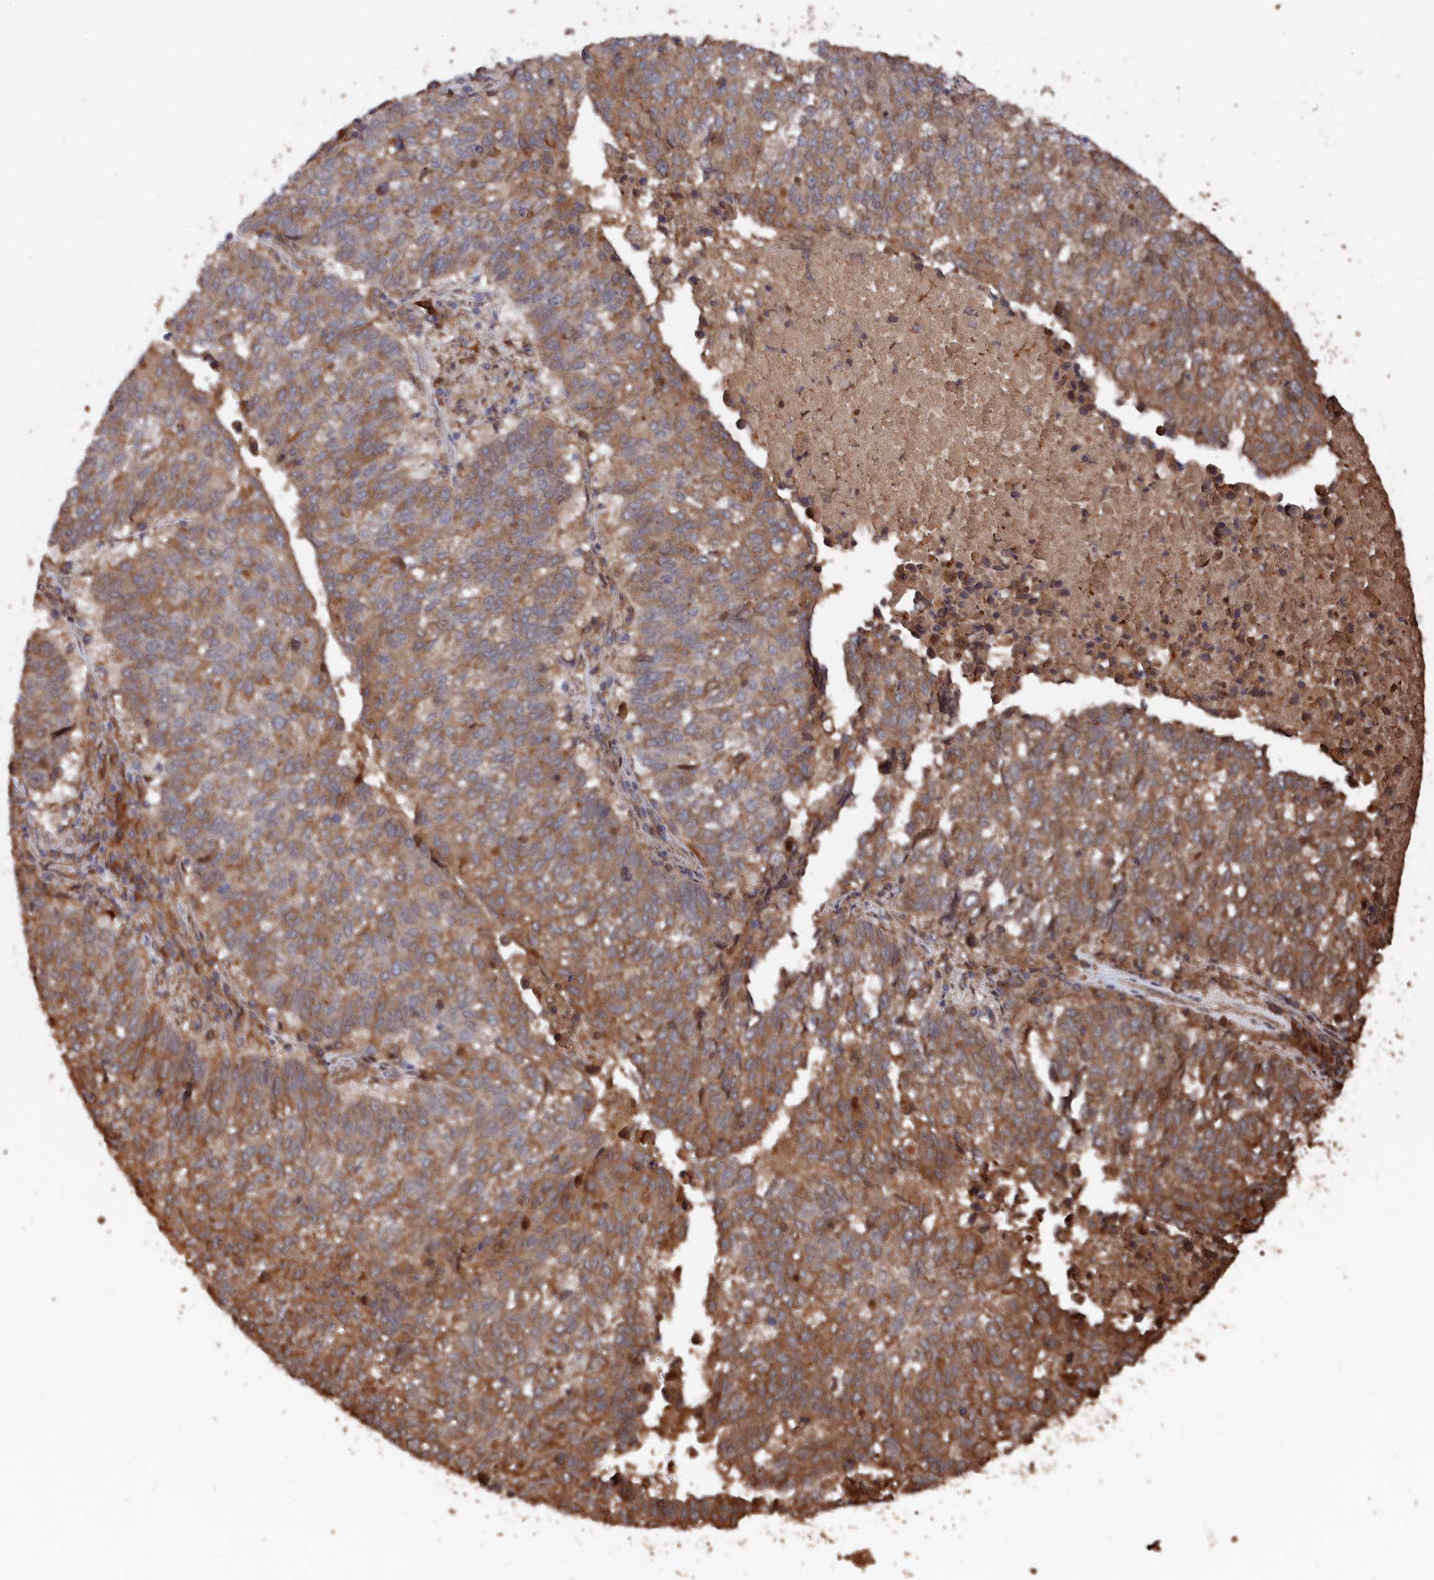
{"staining": {"intensity": "moderate", "quantity": ">75%", "location": "cytoplasmic/membranous"}, "tissue": "lung cancer", "cell_type": "Tumor cells", "image_type": "cancer", "snomed": [{"axis": "morphology", "description": "Squamous cell carcinoma, NOS"}, {"axis": "topography", "description": "Lung"}], "caption": "Immunohistochemistry (IHC) (DAB) staining of human squamous cell carcinoma (lung) demonstrates moderate cytoplasmic/membranous protein staining in approximately >75% of tumor cells. Immunohistochemistry (IHC) stains the protein in brown and the nuclei are stained blue.", "gene": "CEACAM21", "patient": {"sex": "male", "age": 73}}